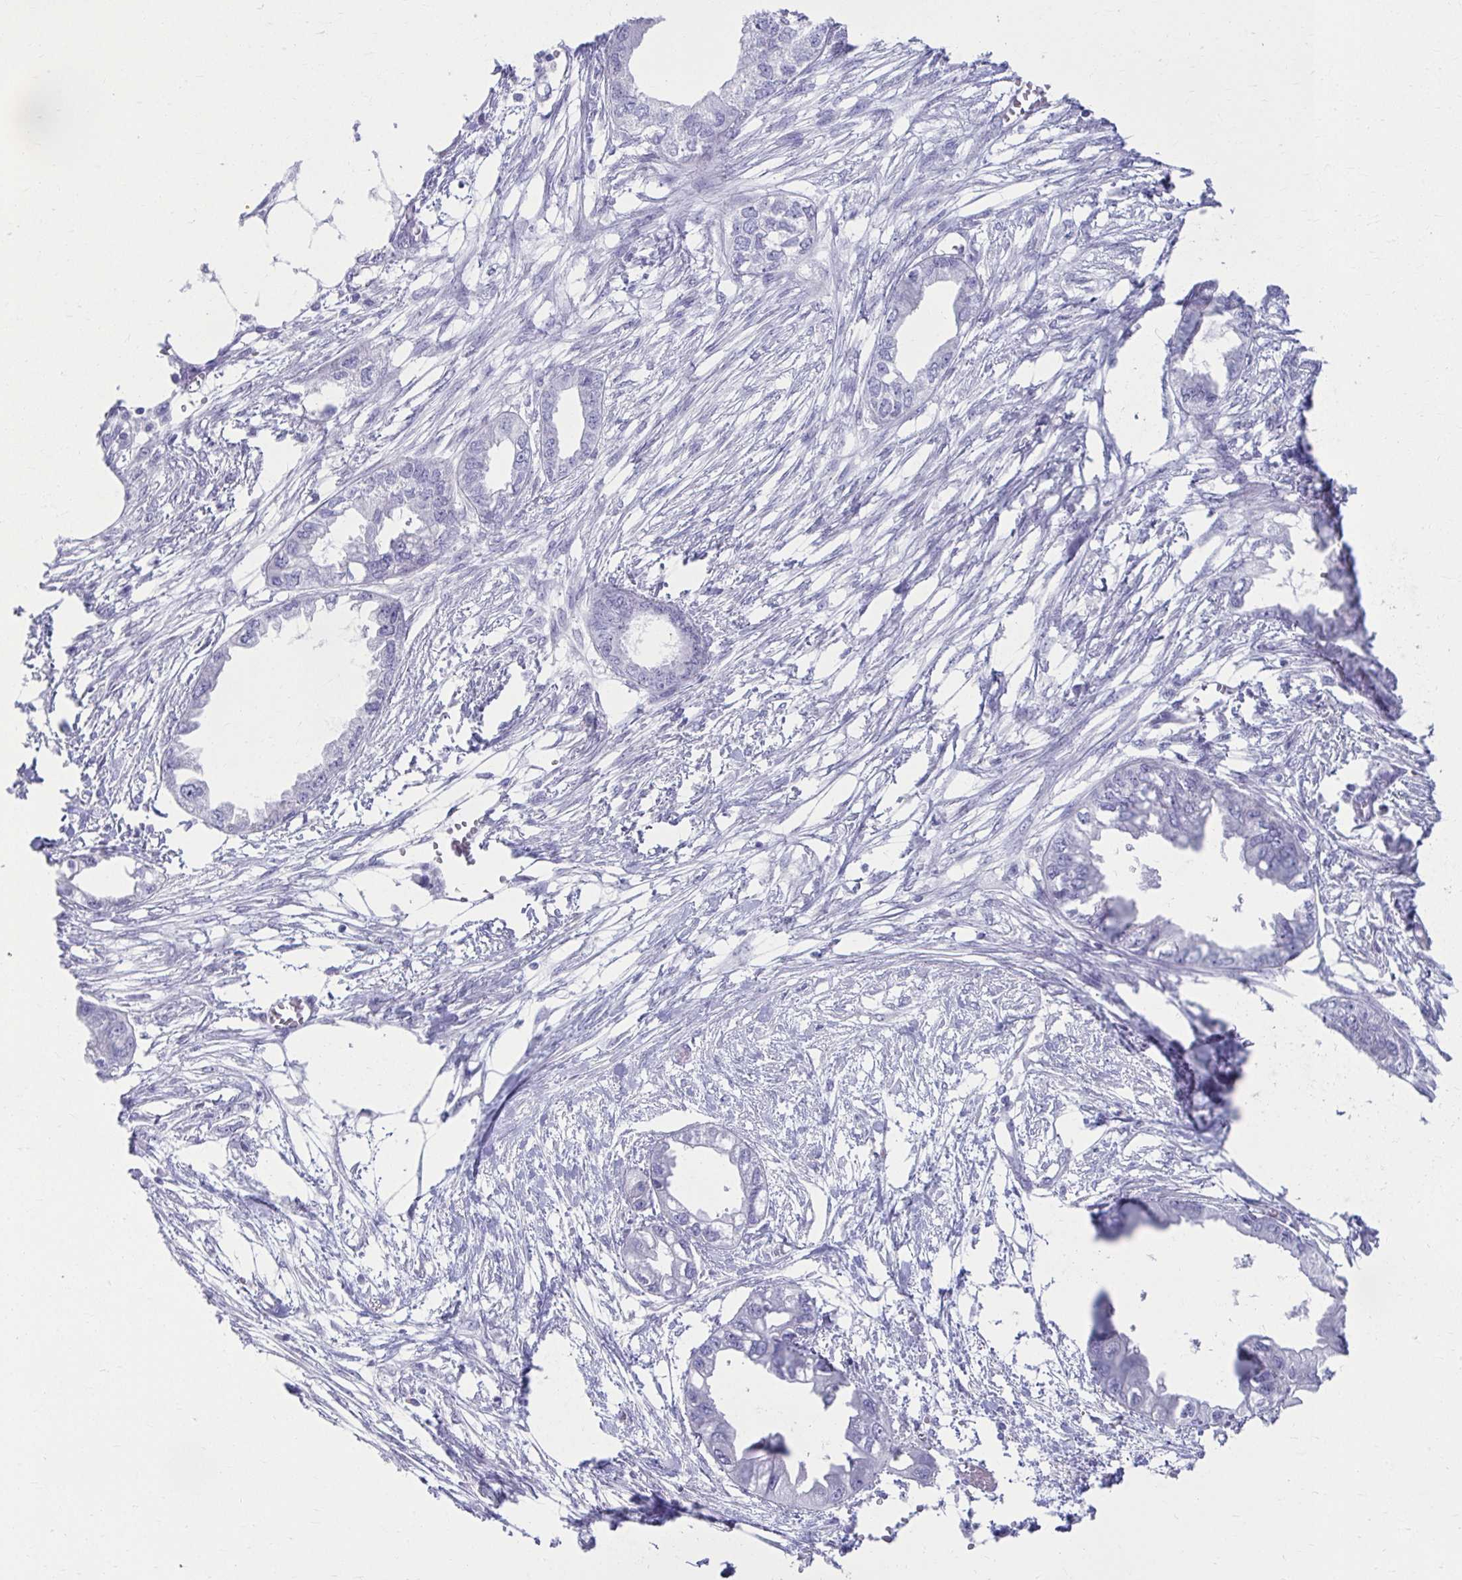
{"staining": {"intensity": "negative", "quantity": "none", "location": "none"}, "tissue": "endometrial cancer", "cell_type": "Tumor cells", "image_type": "cancer", "snomed": [{"axis": "morphology", "description": "Adenocarcinoma, NOS"}, {"axis": "morphology", "description": "Adenocarcinoma, metastatic, NOS"}, {"axis": "topography", "description": "Adipose tissue"}, {"axis": "topography", "description": "Endometrium"}], "caption": "Protein analysis of endometrial cancer displays no significant positivity in tumor cells.", "gene": "ATP4B", "patient": {"sex": "female", "age": 67}}